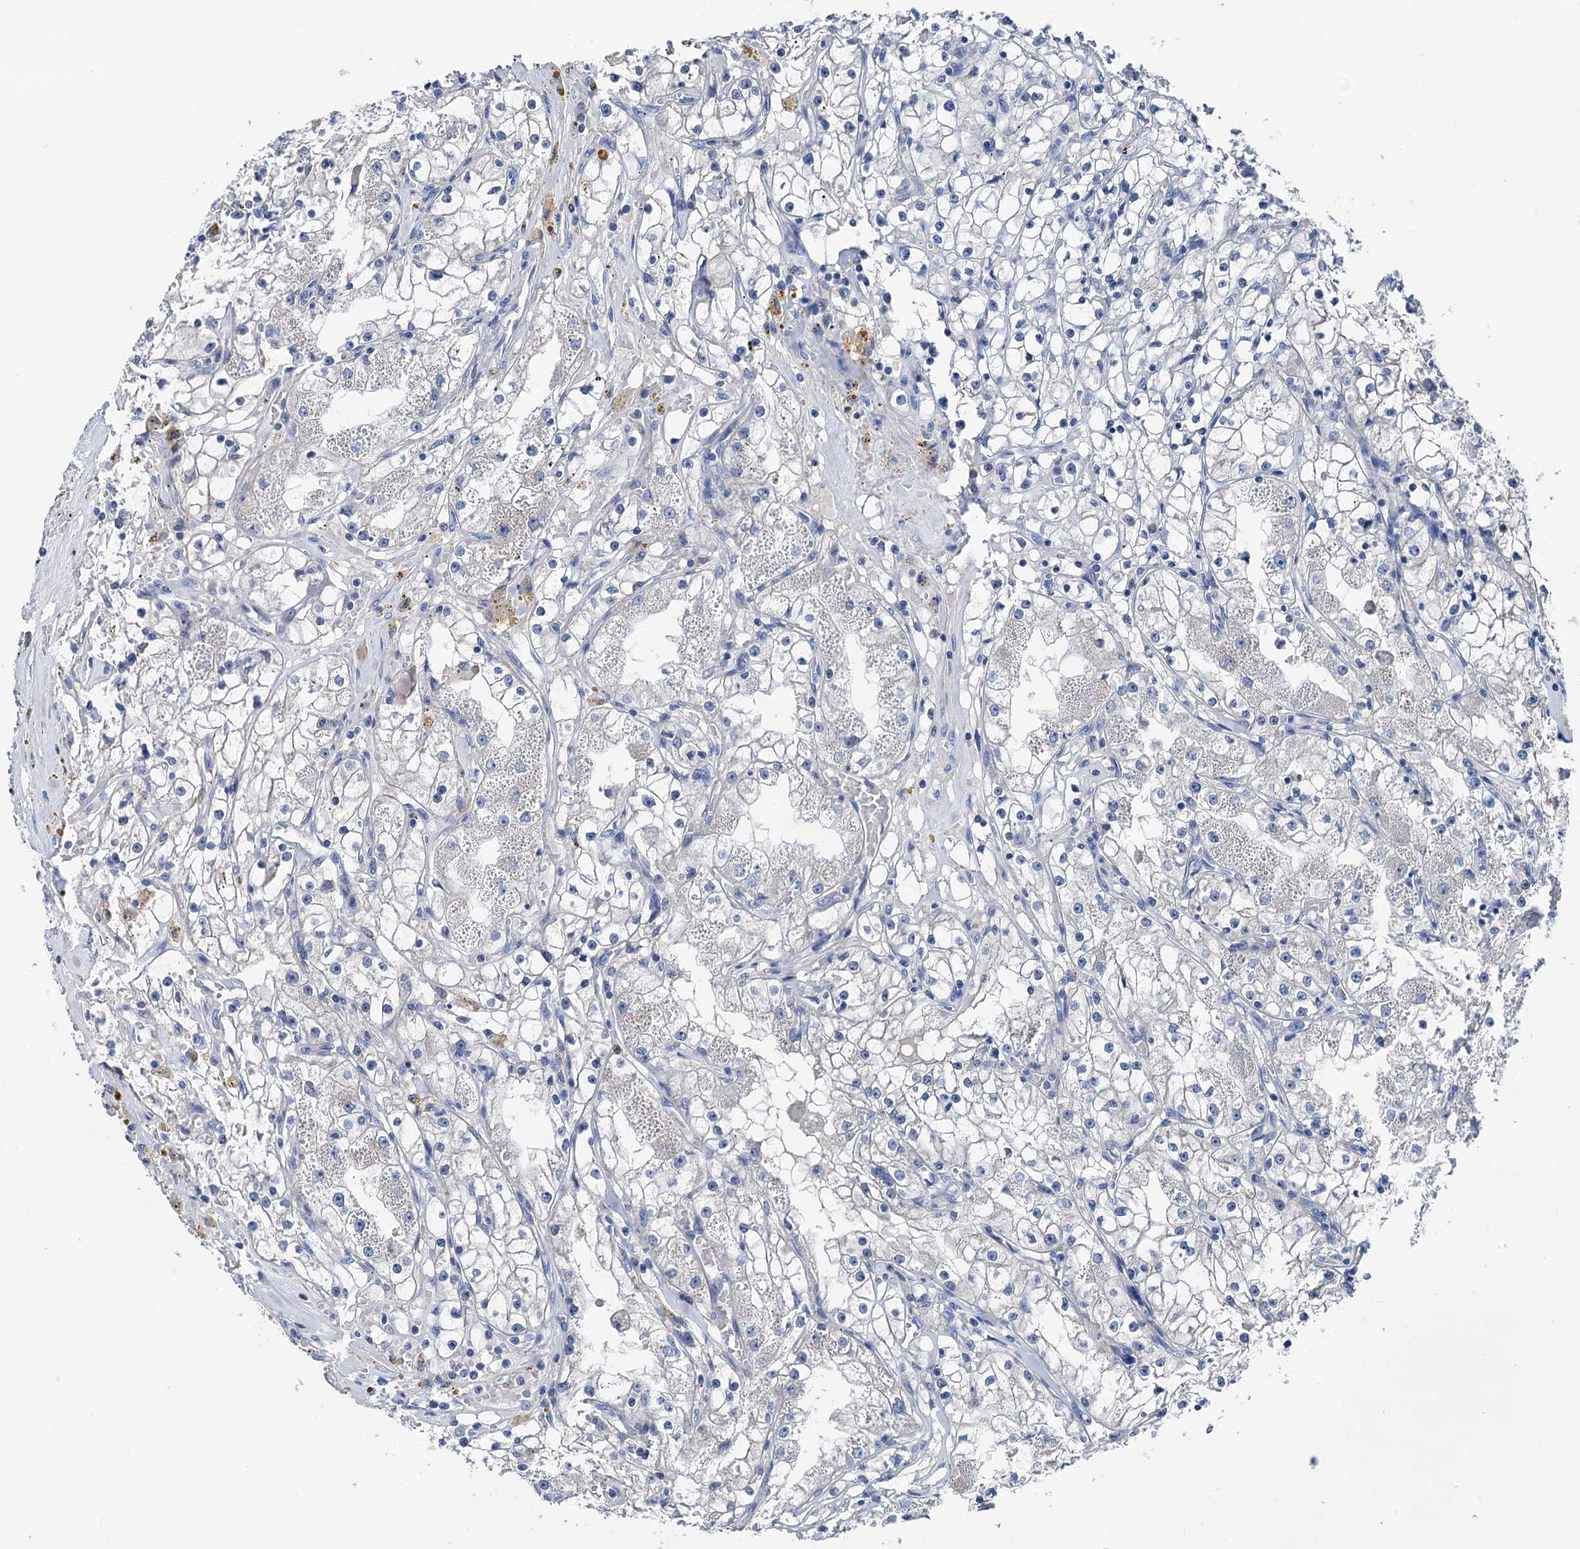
{"staining": {"intensity": "negative", "quantity": "none", "location": "none"}, "tissue": "renal cancer", "cell_type": "Tumor cells", "image_type": "cancer", "snomed": [{"axis": "morphology", "description": "Adenocarcinoma, NOS"}, {"axis": "topography", "description": "Kidney"}], "caption": "This is an IHC photomicrograph of human renal adenocarcinoma. There is no staining in tumor cells.", "gene": "GLO1", "patient": {"sex": "male", "age": 56}}